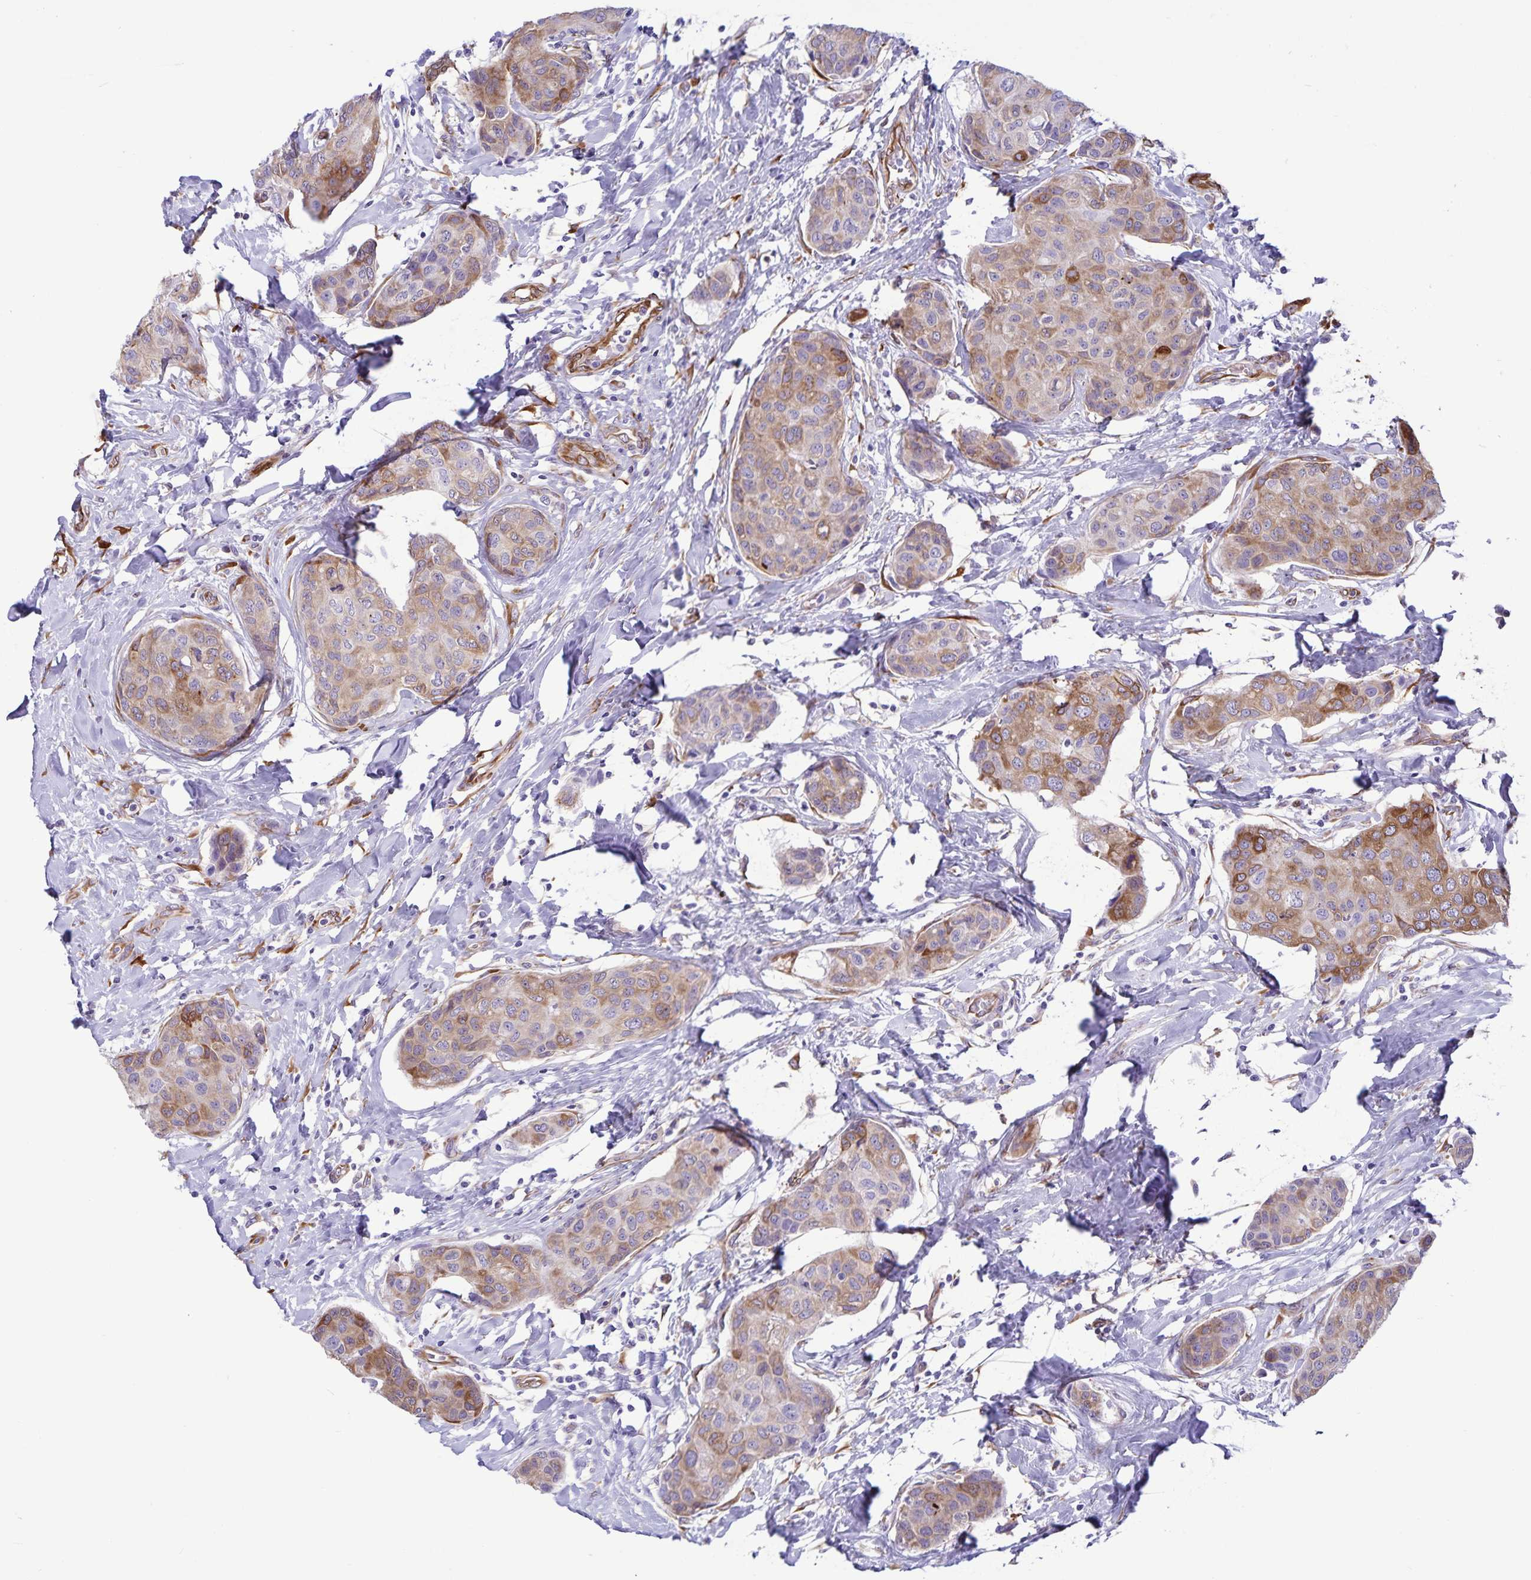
{"staining": {"intensity": "moderate", "quantity": ">75%", "location": "cytoplasmic/membranous"}, "tissue": "breast cancer", "cell_type": "Tumor cells", "image_type": "cancer", "snomed": [{"axis": "morphology", "description": "Duct carcinoma"}, {"axis": "topography", "description": "Breast"}], "caption": "Invasive ductal carcinoma (breast) tissue demonstrates moderate cytoplasmic/membranous staining in about >75% of tumor cells", "gene": "RCN1", "patient": {"sex": "female", "age": 80}}